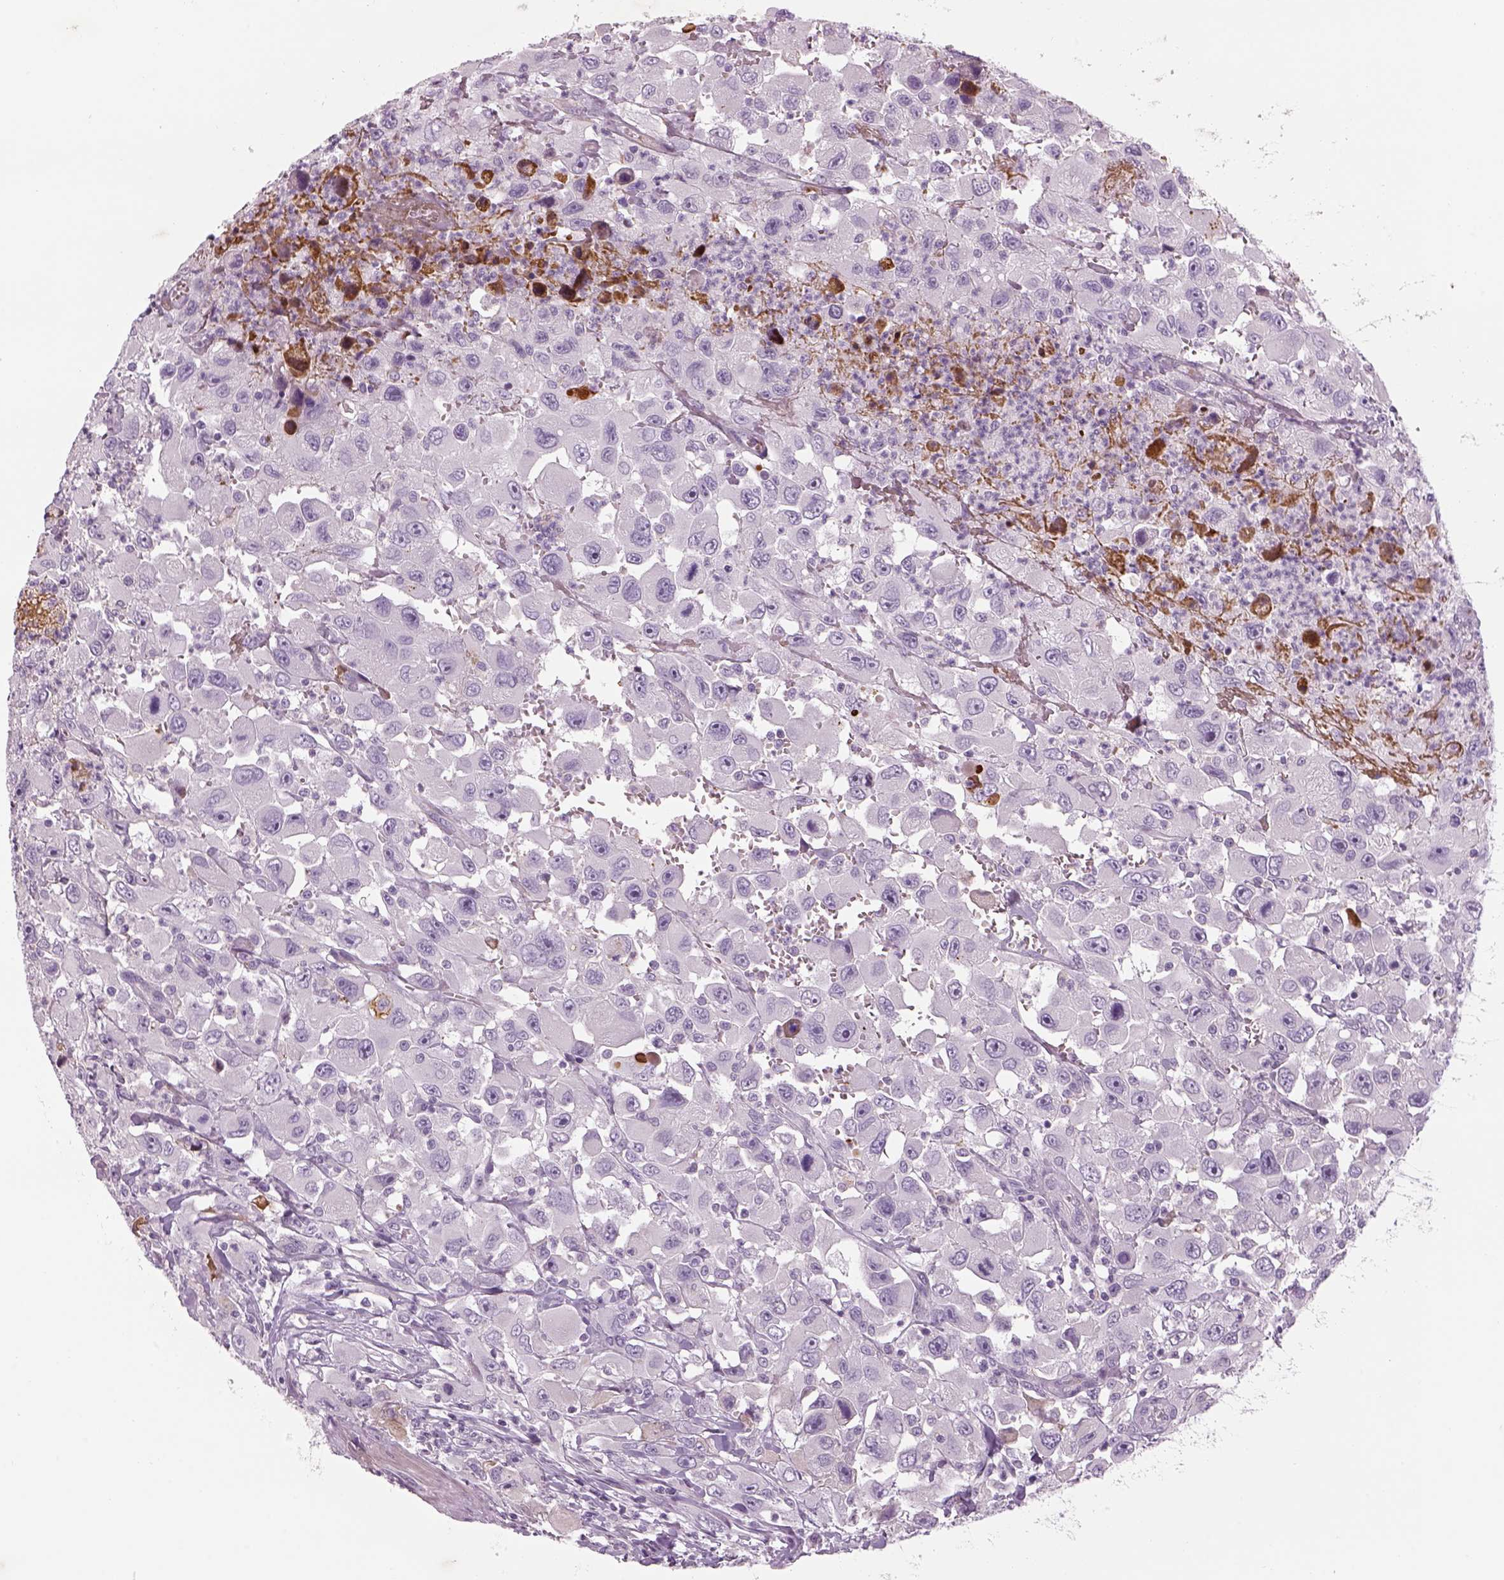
{"staining": {"intensity": "negative", "quantity": "none", "location": "none"}, "tissue": "head and neck cancer", "cell_type": "Tumor cells", "image_type": "cancer", "snomed": [{"axis": "morphology", "description": "Squamous cell carcinoma, NOS"}, {"axis": "morphology", "description": "Squamous cell carcinoma, metastatic, NOS"}, {"axis": "topography", "description": "Oral tissue"}, {"axis": "topography", "description": "Head-Neck"}], "caption": "Immunohistochemical staining of human head and neck cancer (squamous cell carcinoma) demonstrates no significant expression in tumor cells.", "gene": "PABPC1L2B", "patient": {"sex": "female", "age": 85}}